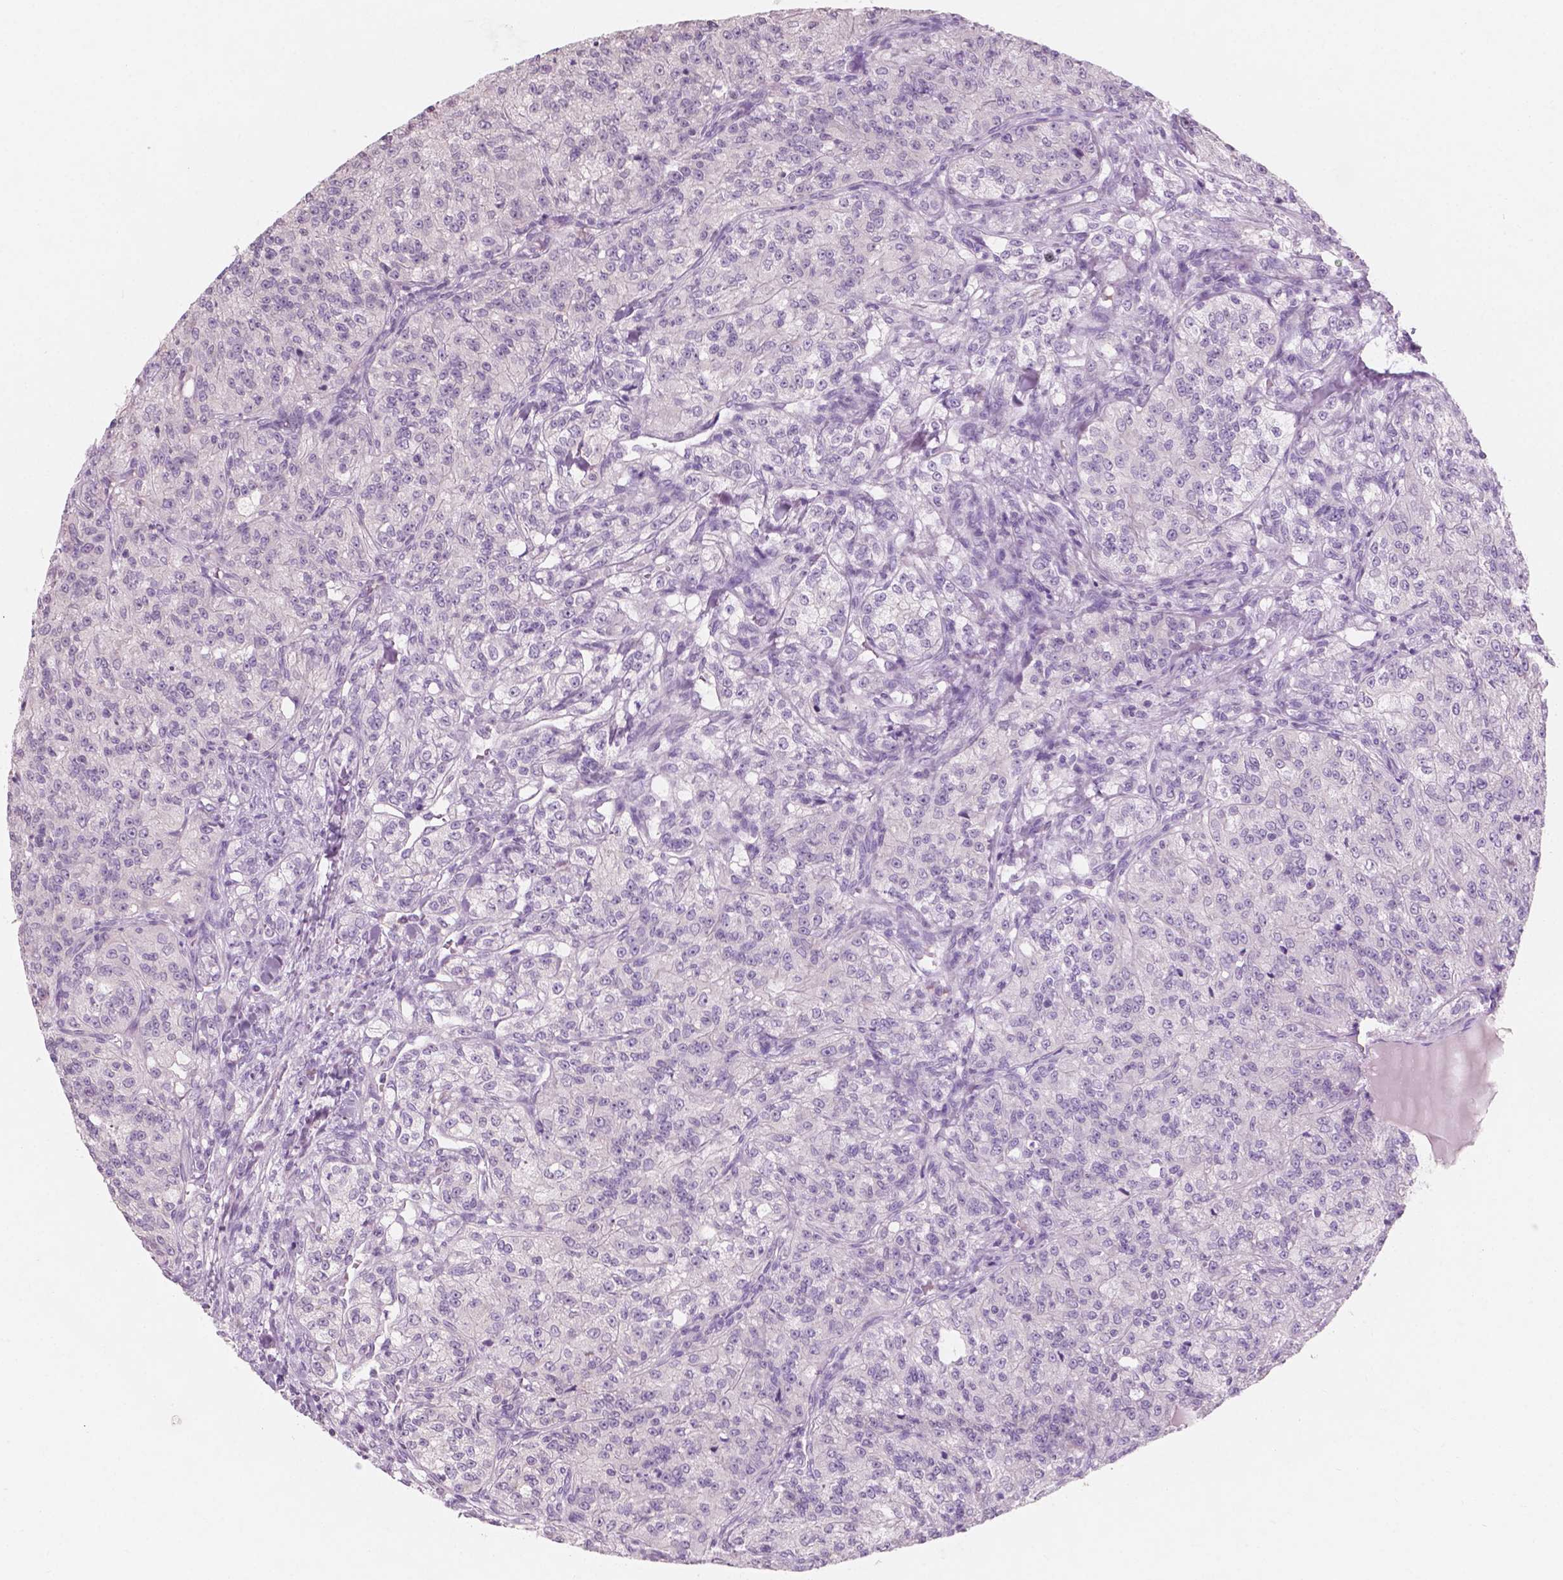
{"staining": {"intensity": "negative", "quantity": "none", "location": "none"}, "tissue": "renal cancer", "cell_type": "Tumor cells", "image_type": "cancer", "snomed": [{"axis": "morphology", "description": "Adenocarcinoma, NOS"}, {"axis": "topography", "description": "Kidney"}], "caption": "Micrograph shows no significant protein staining in tumor cells of renal adenocarcinoma.", "gene": "AWAT1", "patient": {"sex": "female", "age": 63}}